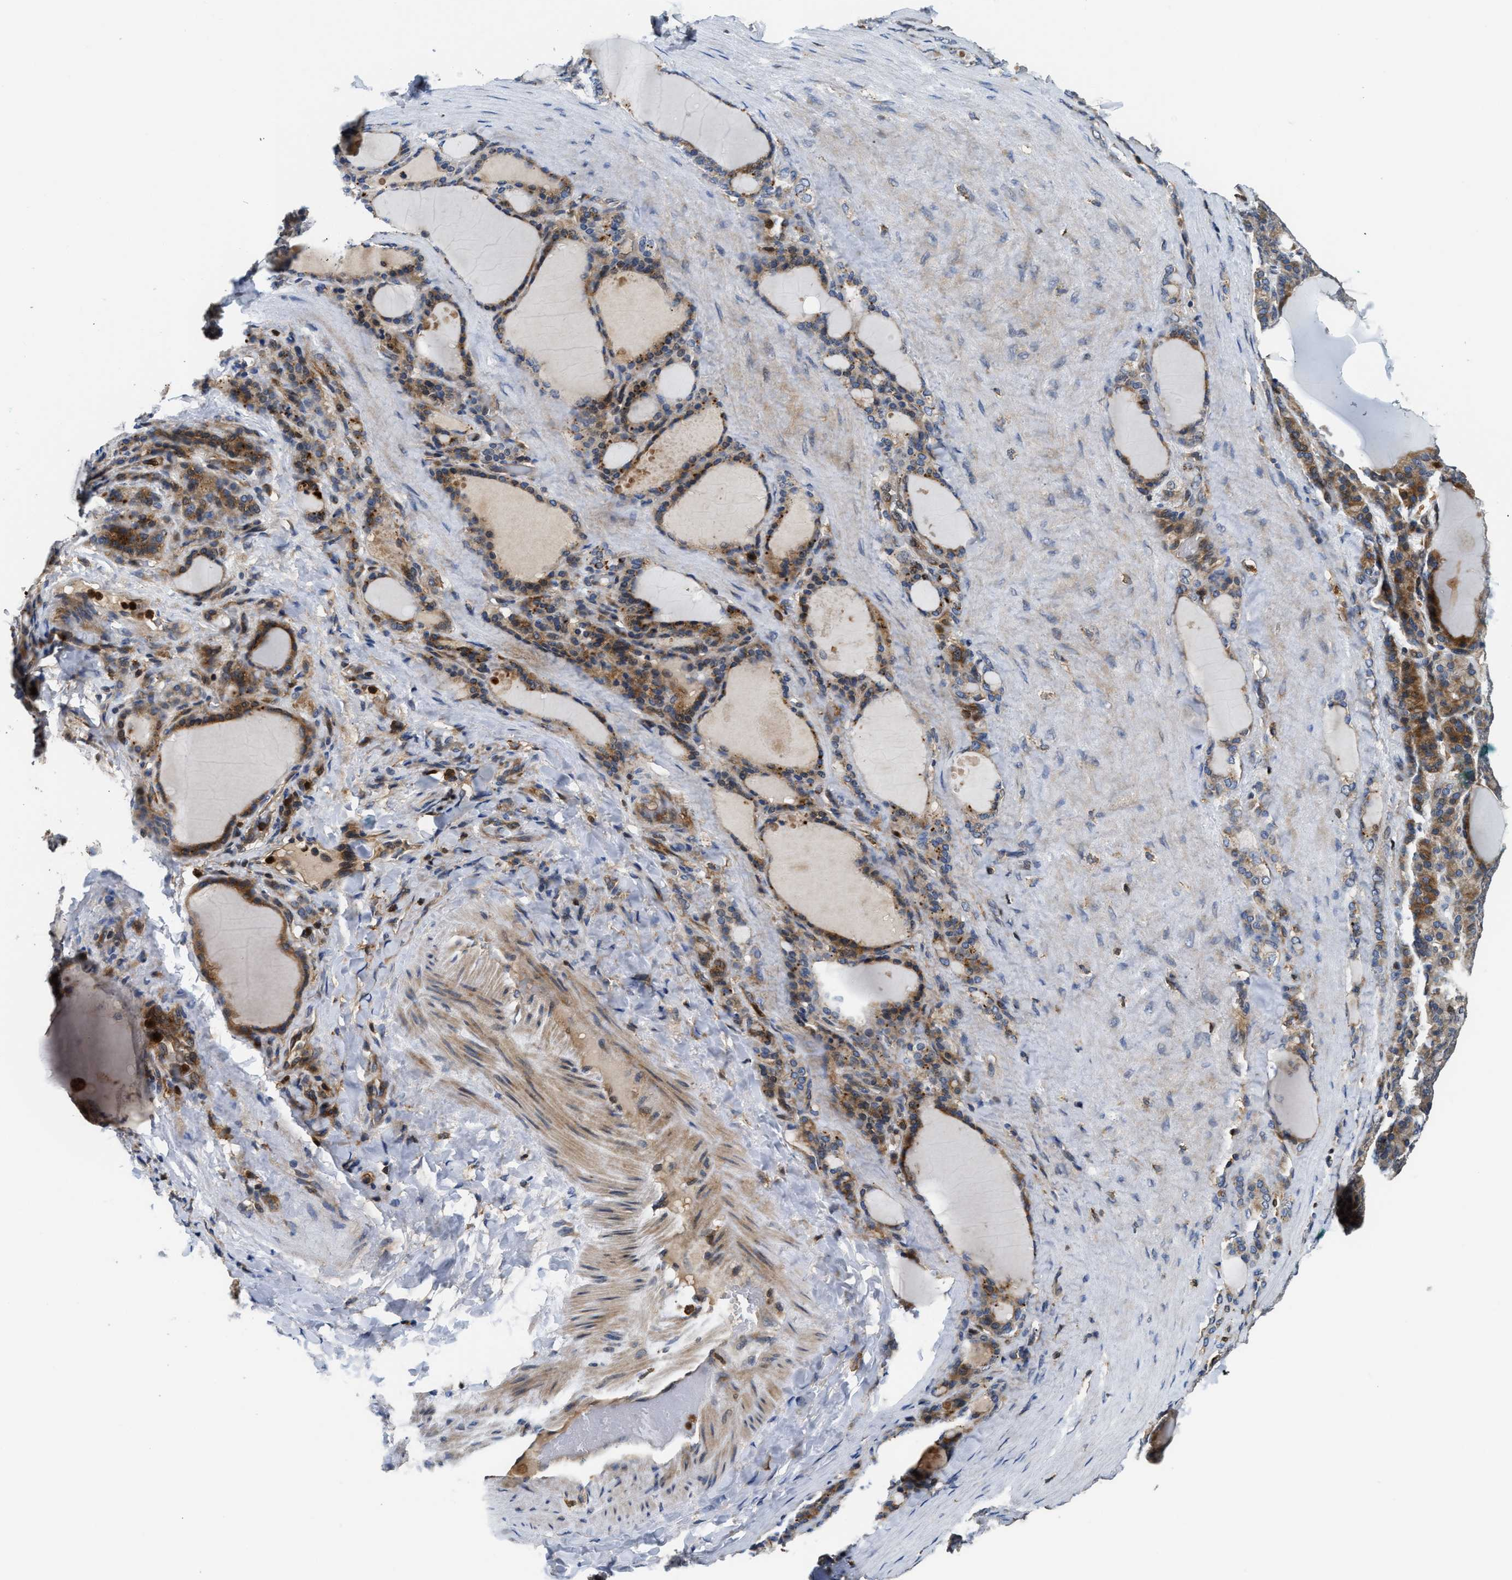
{"staining": {"intensity": "moderate", "quantity": ">75%", "location": "cytoplasmic/membranous"}, "tissue": "thyroid gland", "cell_type": "Glandular cells", "image_type": "normal", "snomed": [{"axis": "morphology", "description": "Normal tissue, NOS"}, {"axis": "topography", "description": "Thyroid gland"}], "caption": "Immunohistochemical staining of benign thyroid gland exhibits medium levels of moderate cytoplasmic/membranous expression in approximately >75% of glandular cells.", "gene": "OSTF1", "patient": {"sex": "female", "age": 28}}